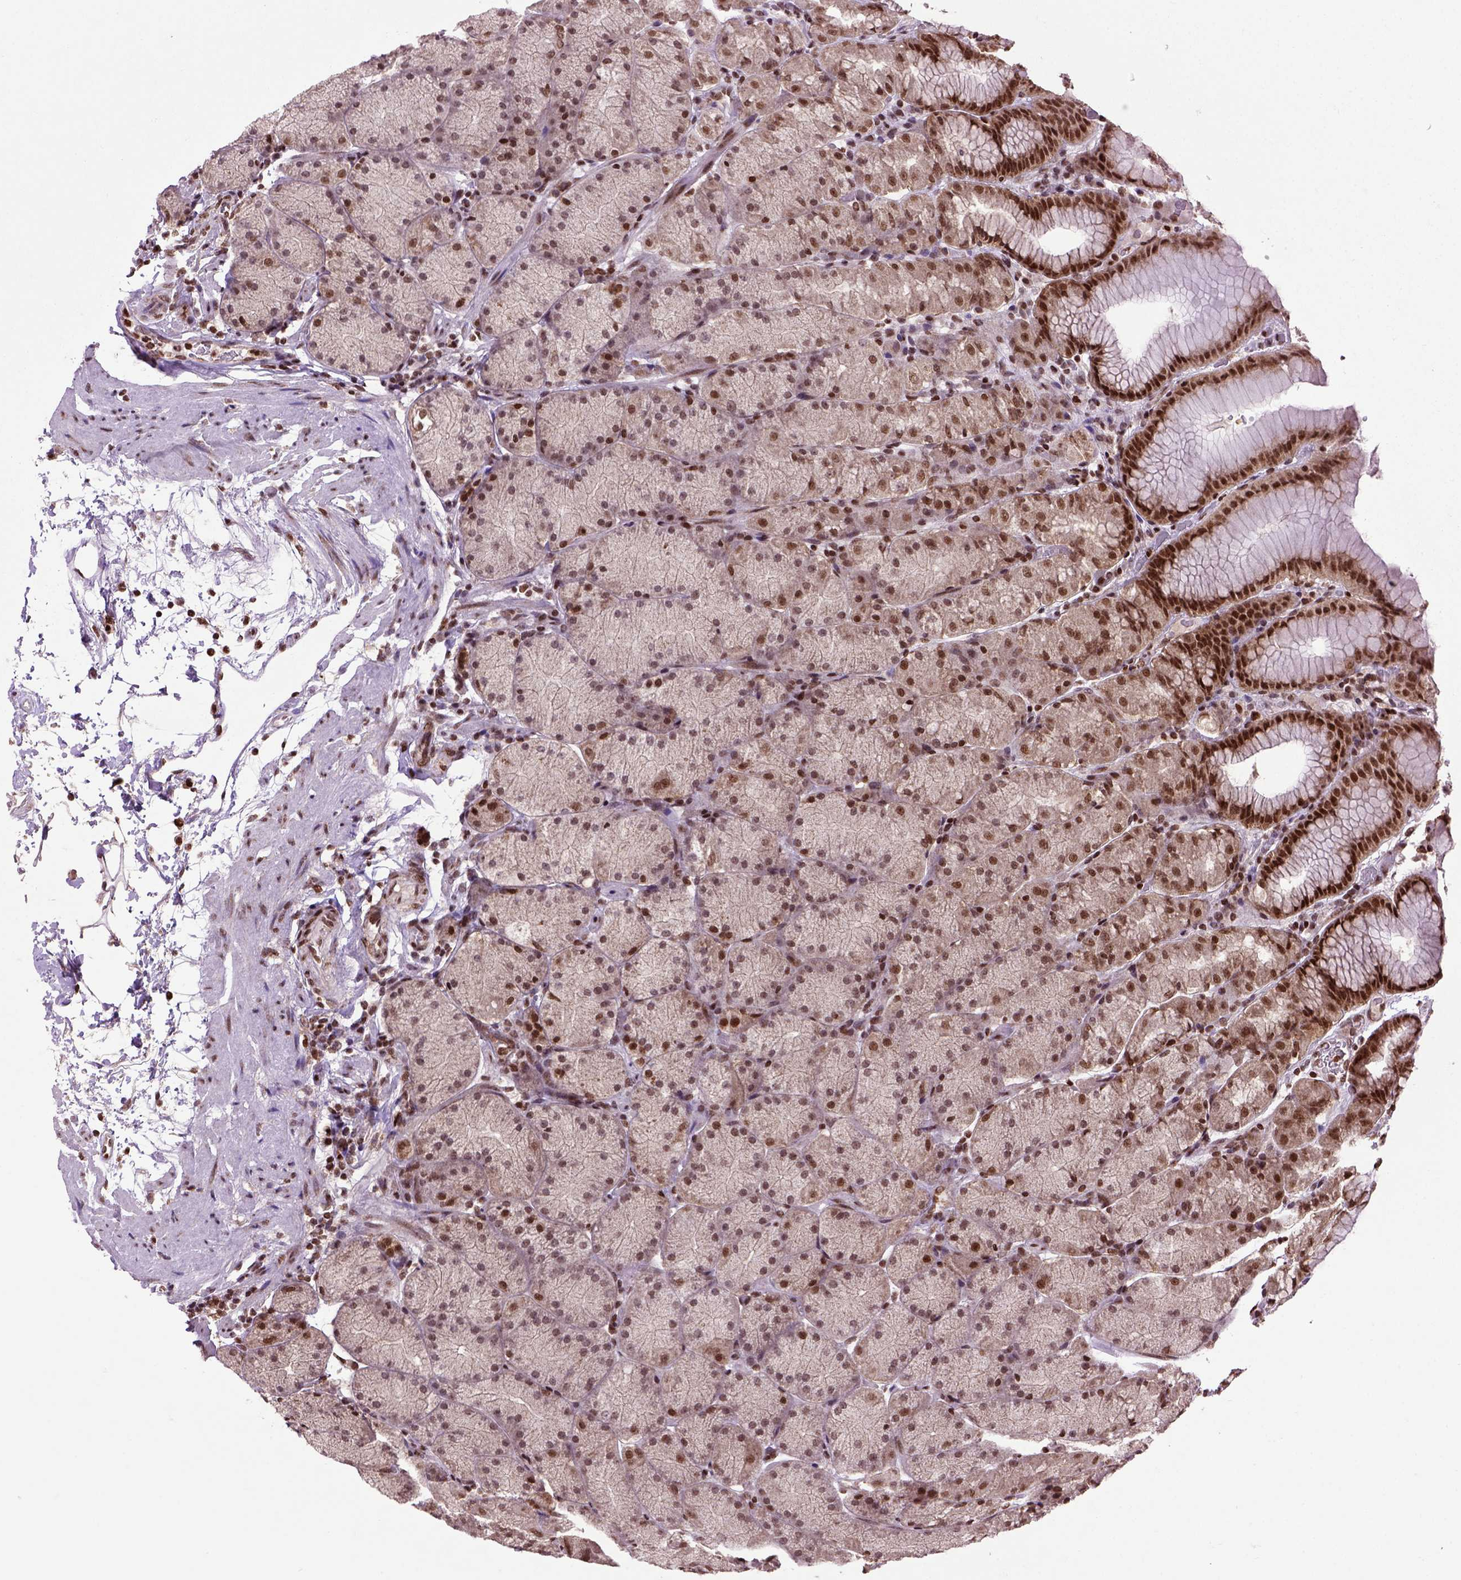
{"staining": {"intensity": "strong", "quantity": "25%-75%", "location": "nuclear"}, "tissue": "stomach", "cell_type": "Glandular cells", "image_type": "normal", "snomed": [{"axis": "morphology", "description": "Normal tissue, NOS"}, {"axis": "topography", "description": "Stomach, upper"}, {"axis": "topography", "description": "Stomach"}], "caption": "Immunohistochemistry micrograph of unremarkable human stomach stained for a protein (brown), which demonstrates high levels of strong nuclear positivity in about 25%-75% of glandular cells.", "gene": "CELF1", "patient": {"sex": "male", "age": 76}}